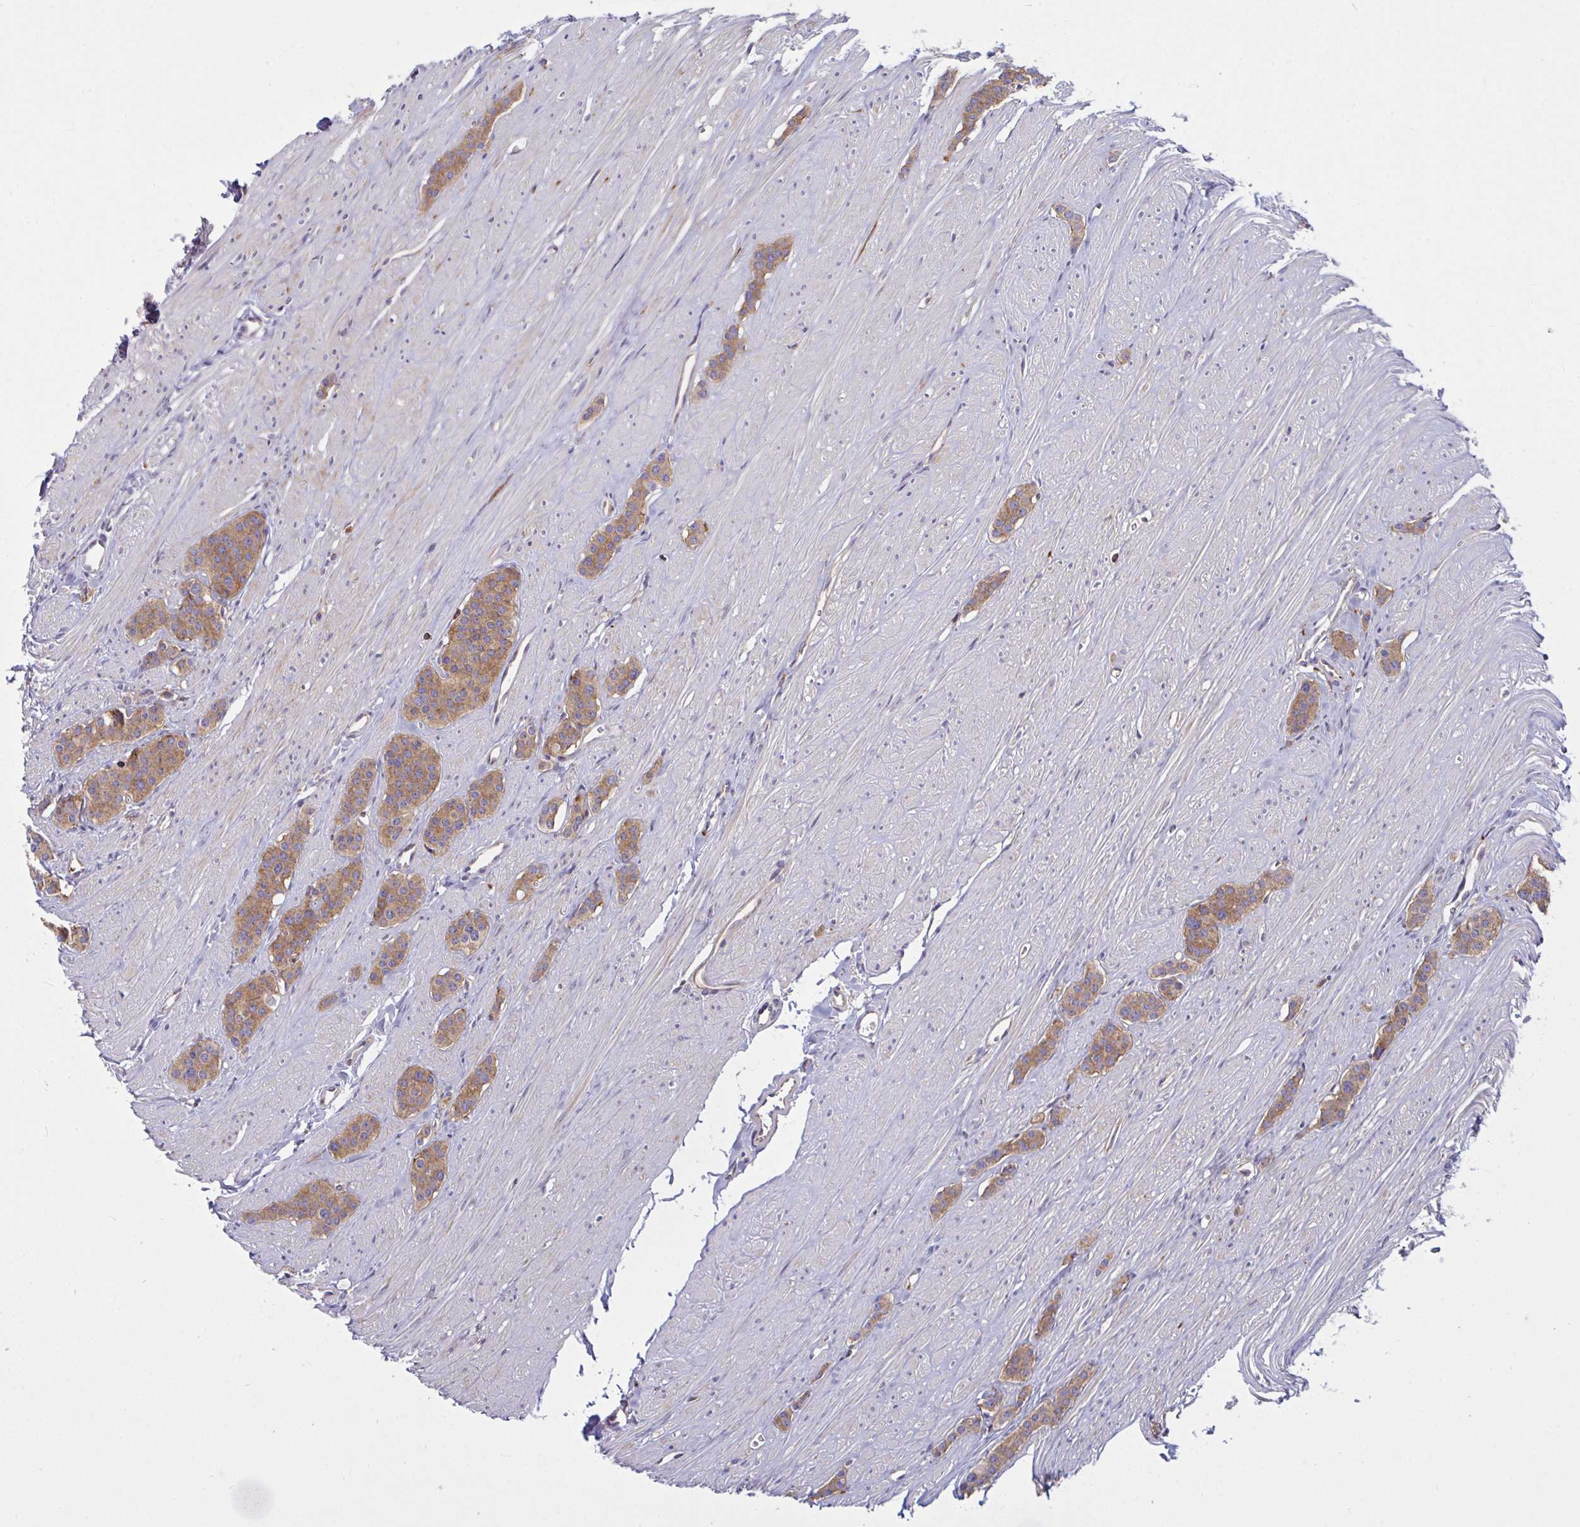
{"staining": {"intensity": "moderate", "quantity": "25%-75%", "location": "cytoplasmic/membranous"}, "tissue": "carcinoid", "cell_type": "Tumor cells", "image_type": "cancer", "snomed": [{"axis": "morphology", "description": "Carcinoid, malignant, NOS"}, {"axis": "topography", "description": "Small intestine"}], "caption": "Immunohistochemical staining of human carcinoid (malignant) exhibits medium levels of moderate cytoplasmic/membranous positivity in approximately 25%-75% of tumor cells.", "gene": "TSC22D3", "patient": {"sex": "male", "age": 60}}